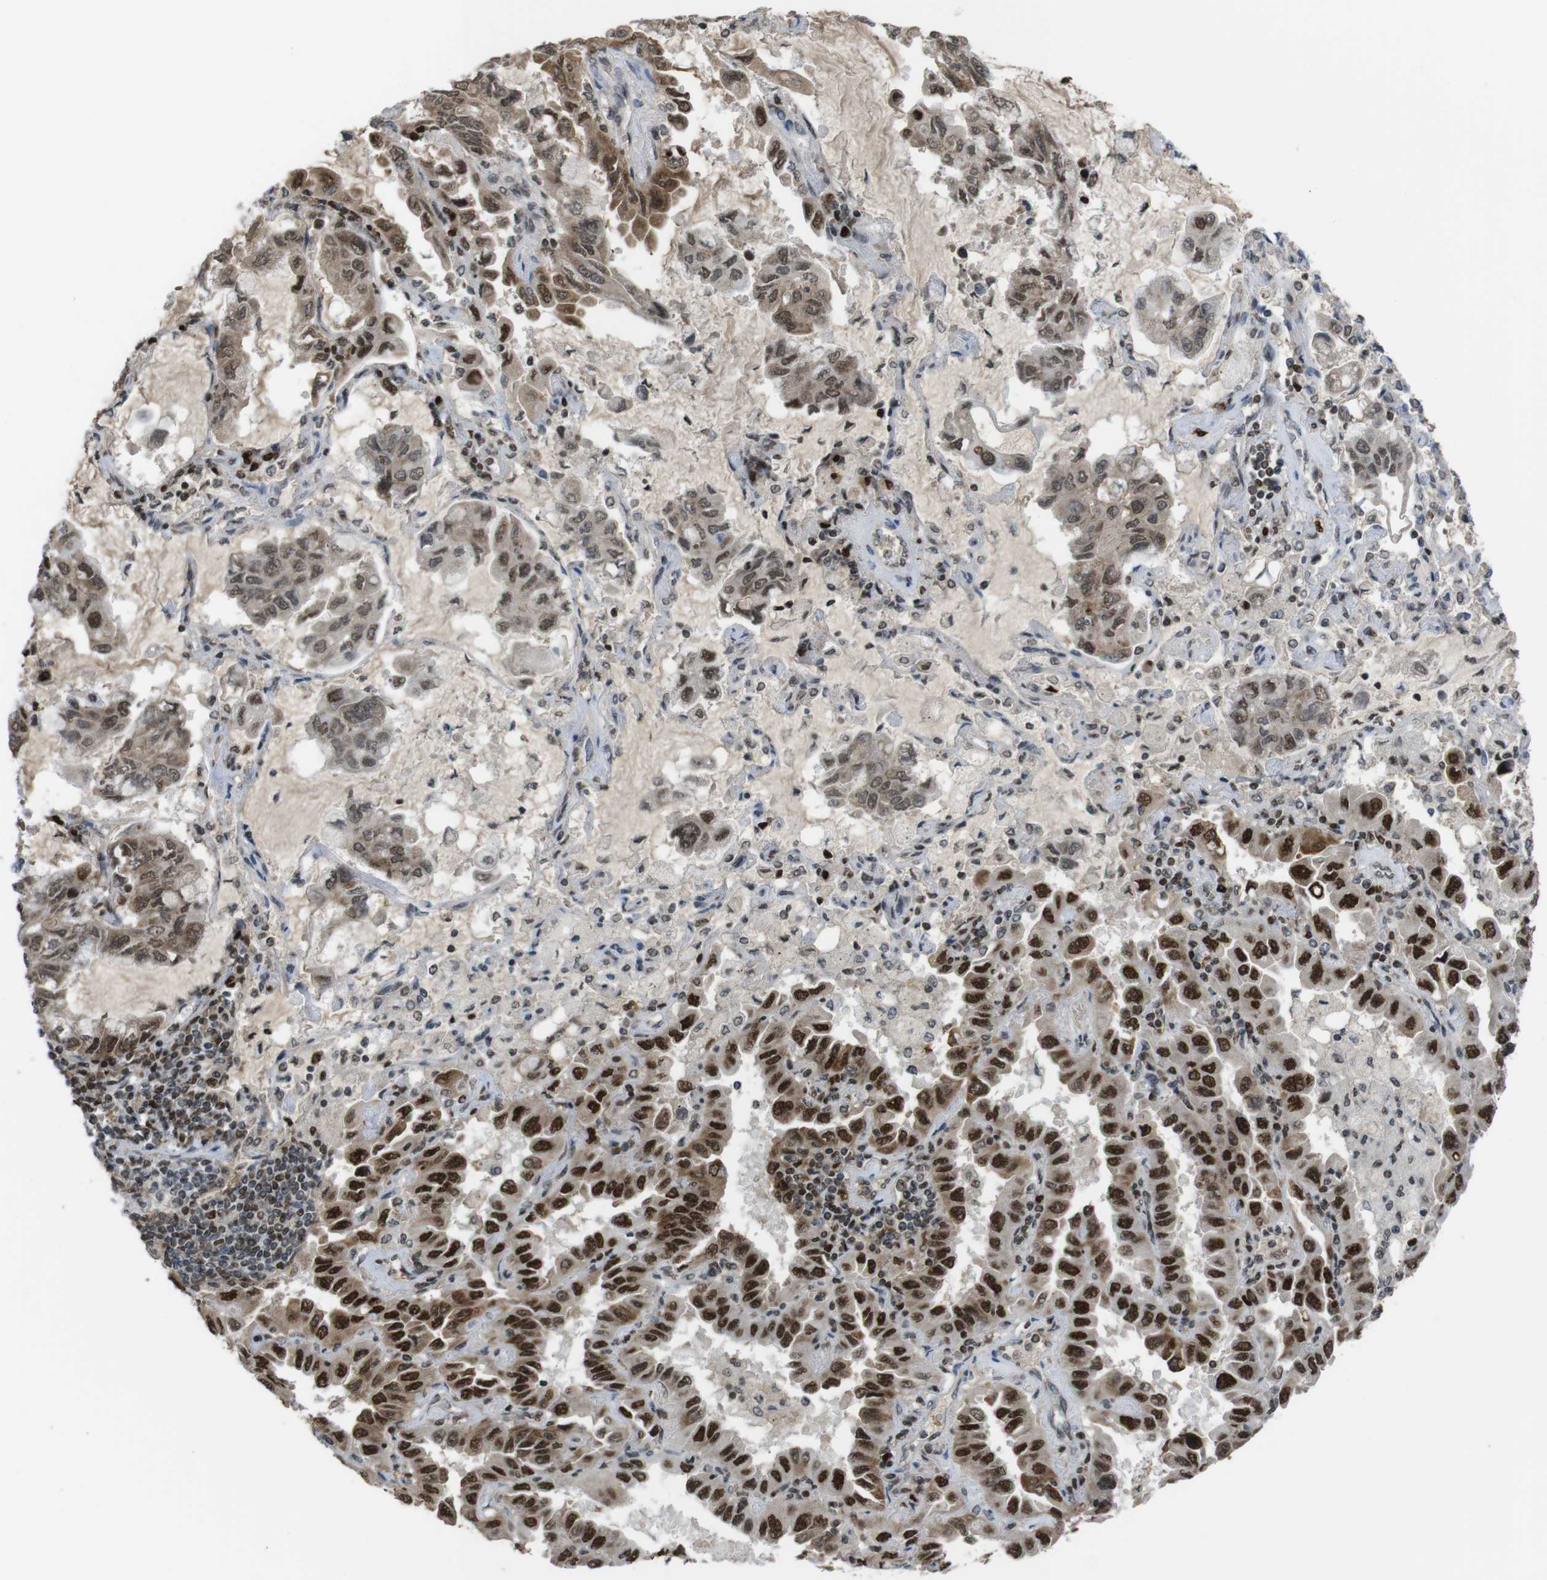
{"staining": {"intensity": "strong", "quantity": ">75%", "location": "nuclear"}, "tissue": "lung cancer", "cell_type": "Tumor cells", "image_type": "cancer", "snomed": [{"axis": "morphology", "description": "Adenocarcinoma, NOS"}, {"axis": "topography", "description": "Lung"}], "caption": "Immunohistochemistry micrograph of neoplastic tissue: lung cancer stained using IHC demonstrates high levels of strong protein expression localized specifically in the nuclear of tumor cells, appearing as a nuclear brown color.", "gene": "SUB1", "patient": {"sex": "male", "age": 64}}